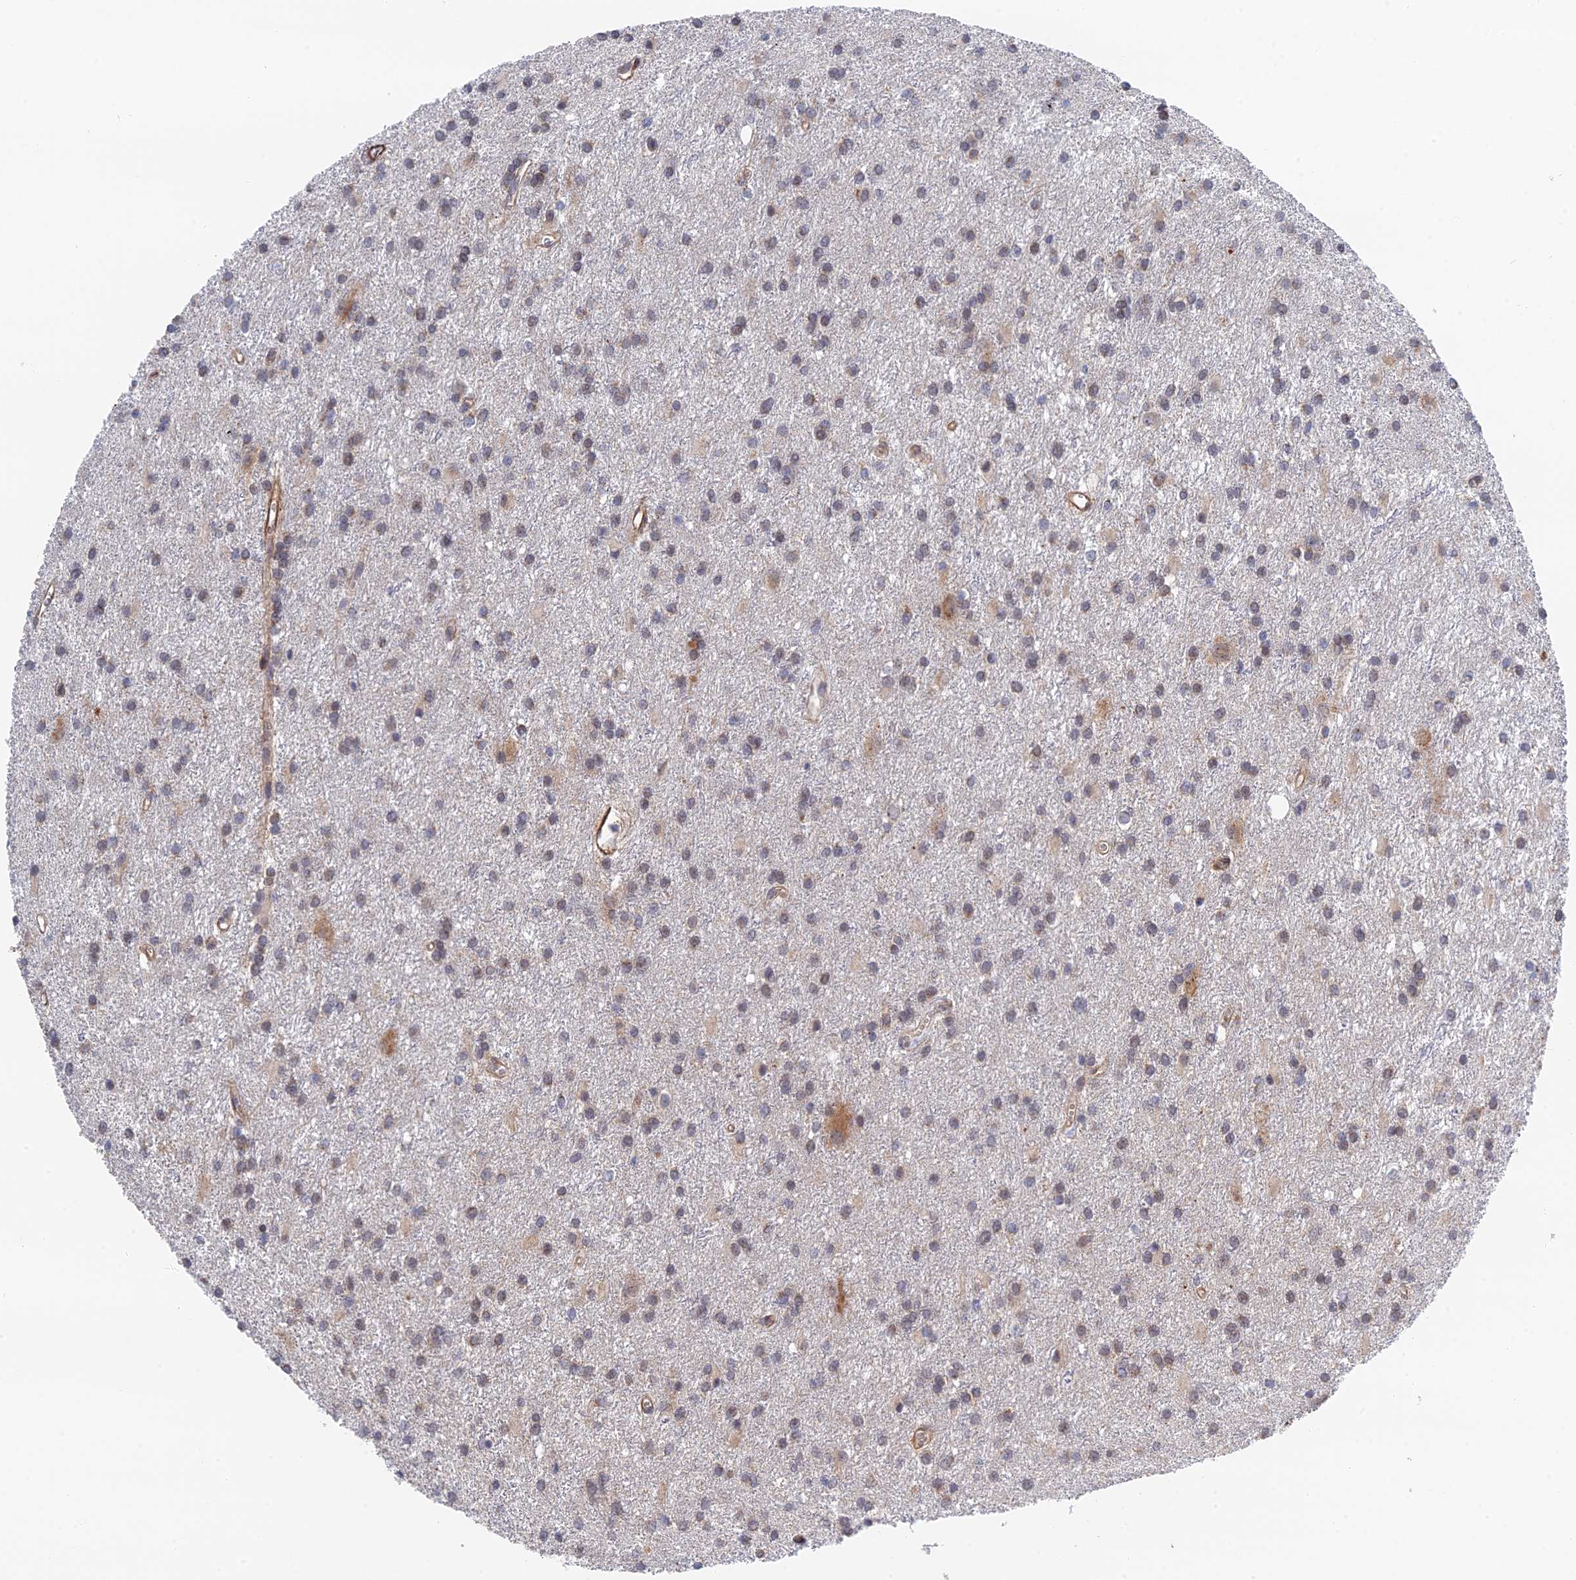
{"staining": {"intensity": "weak", "quantity": "25%-75%", "location": "cytoplasmic/membranous"}, "tissue": "glioma", "cell_type": "Tumor cells", "image_type": "cancer", "snomed": [{"axis": "morphology", "description": "Glioma, malignant, High grade"}, {"axis": "topography", "description": "Brain"}], "caption": "IHC of human malignant glioma (high-grade) shows low levels of weak cytoplasmic/membranous staining in about 25%-75% of tumor cells.", "gene": "ZNF320", "patient": {"sex": "female", "age": 50}}